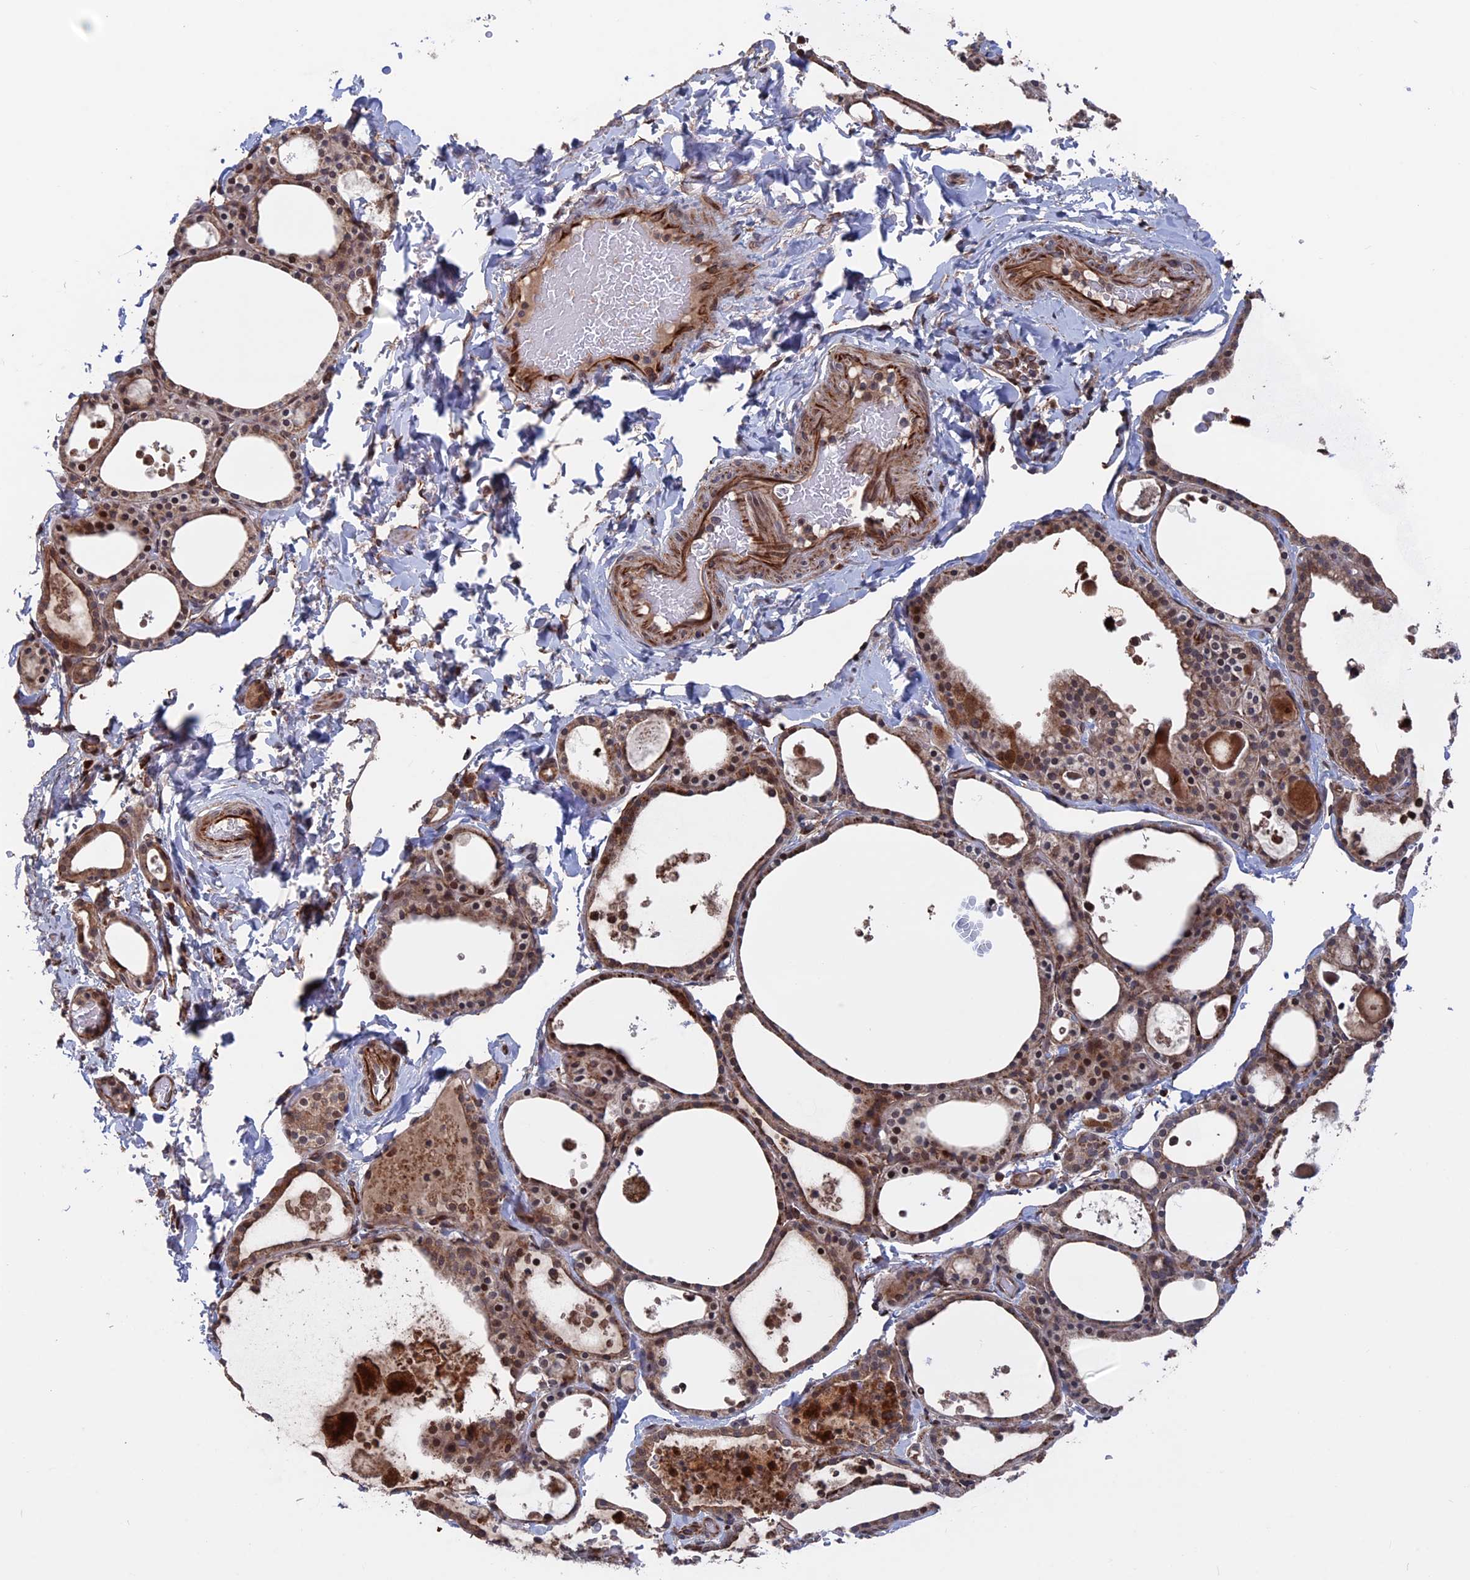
{"staining": {"intensity": "moderate", "quantity": ">75%", "location": "cytoplasmic/membranous,nuclear"}, "tissue": "thyroid gland", "cell_type": "Glandular cells", "image_type": "normal", "snomed": [{"axis": "morphology", "description": "Normal tissue, NOS"}, {"axis": "topography", "description": "Thyroid gland"}], "caption": "Brown immunohistochemical staining in normal human thyroid gland reveals moderate cytoplasmic/membranous,nuclear positivity in approximately >75% of glandular cells.", "gene": "PLA2G15", "patient": {"sex": "male", "age": 56}}